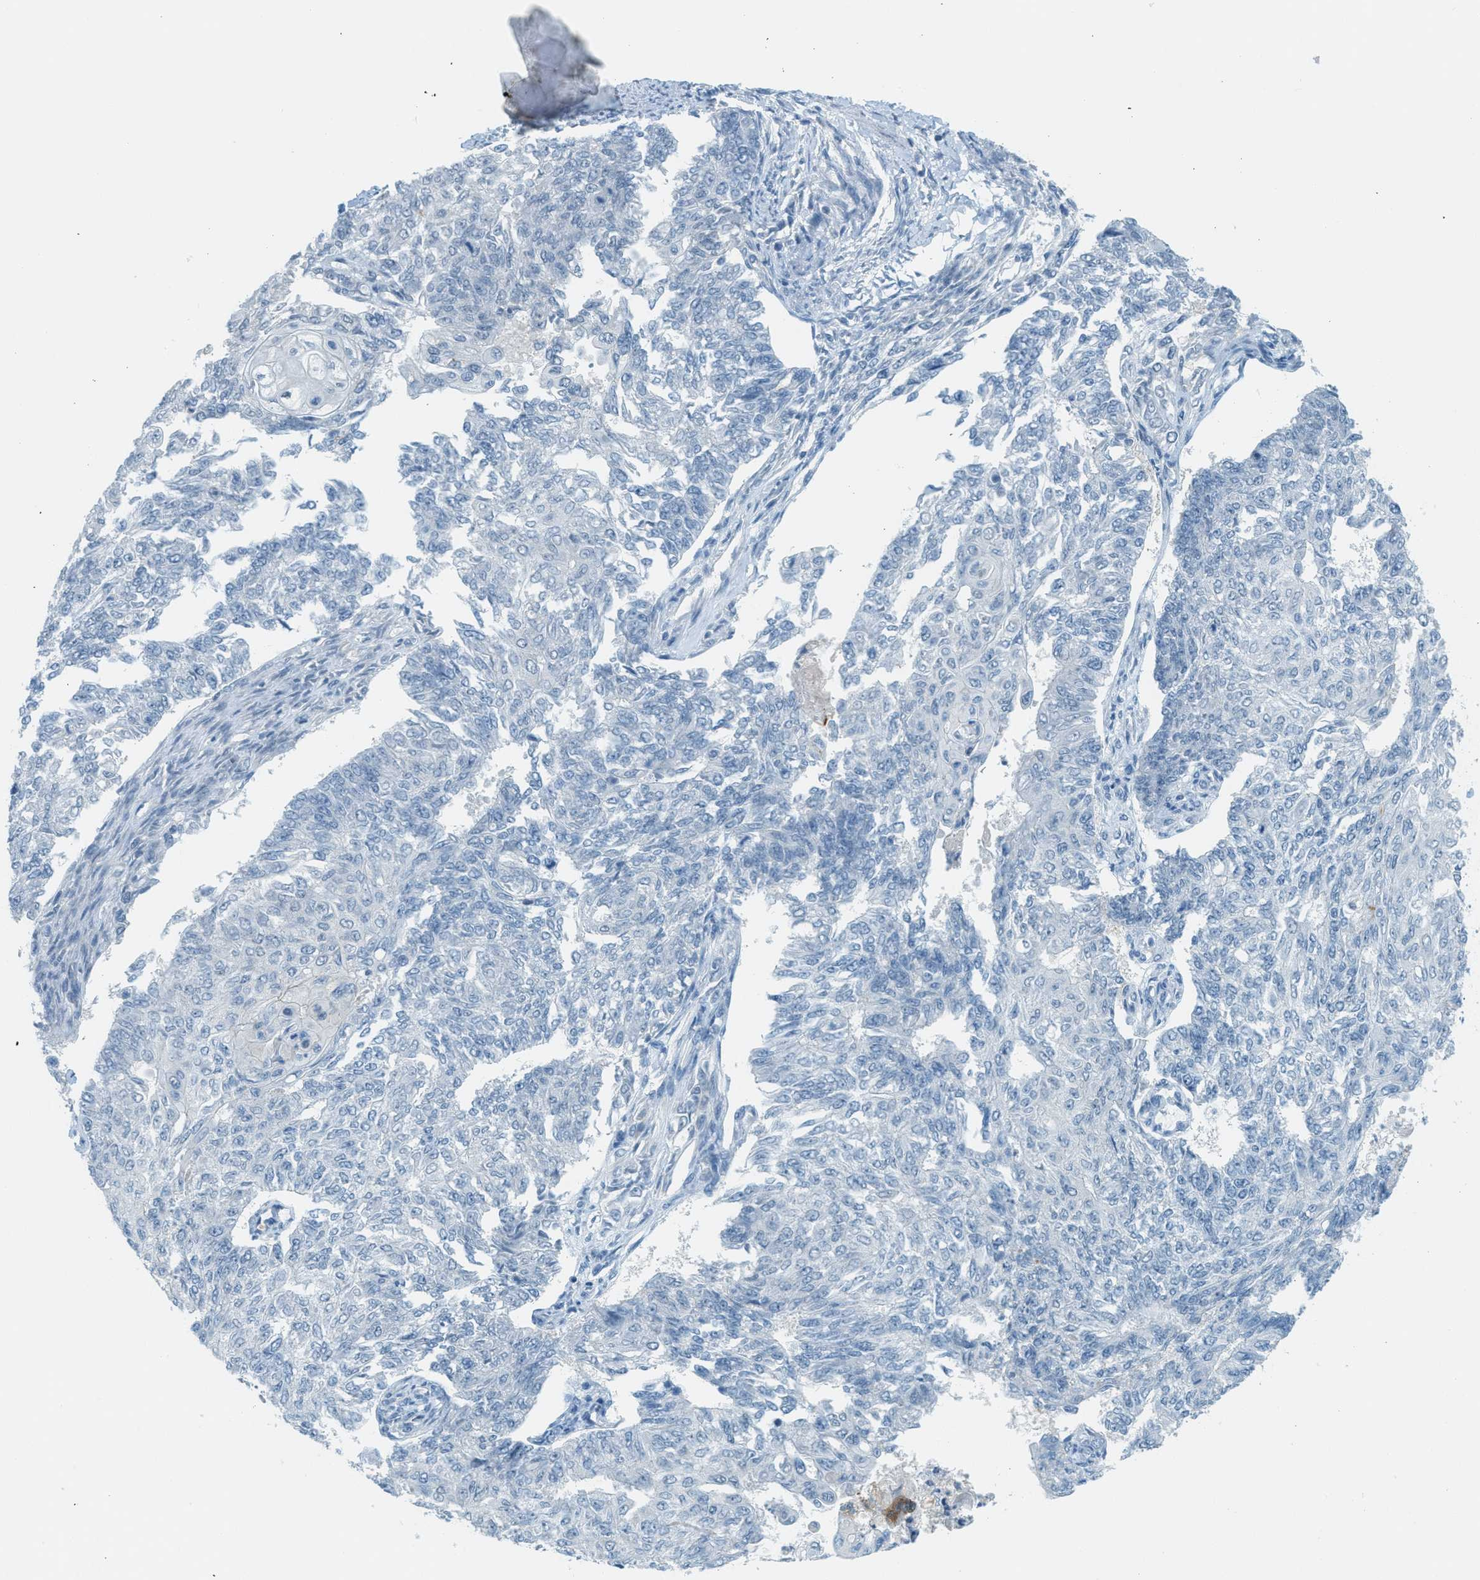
{"staining": {"intensity": "negative", "quantity": "none", "location": "none"}, "tissue": "endometrial cancer", "cell_type": "Tumor cells", "image_type": "cancer", "snomed": [{"axis": "morphology", "description": "Adenocarcinoma, NOS"}, {"axis": "topography", "description": "Endometrium"}], "caption": "Tumor cells are negative for brown protein staining in endometrial cancer (adenocarcinoma).", "gene": "FYN", "patient": {"sex": "female", "age": 32}}